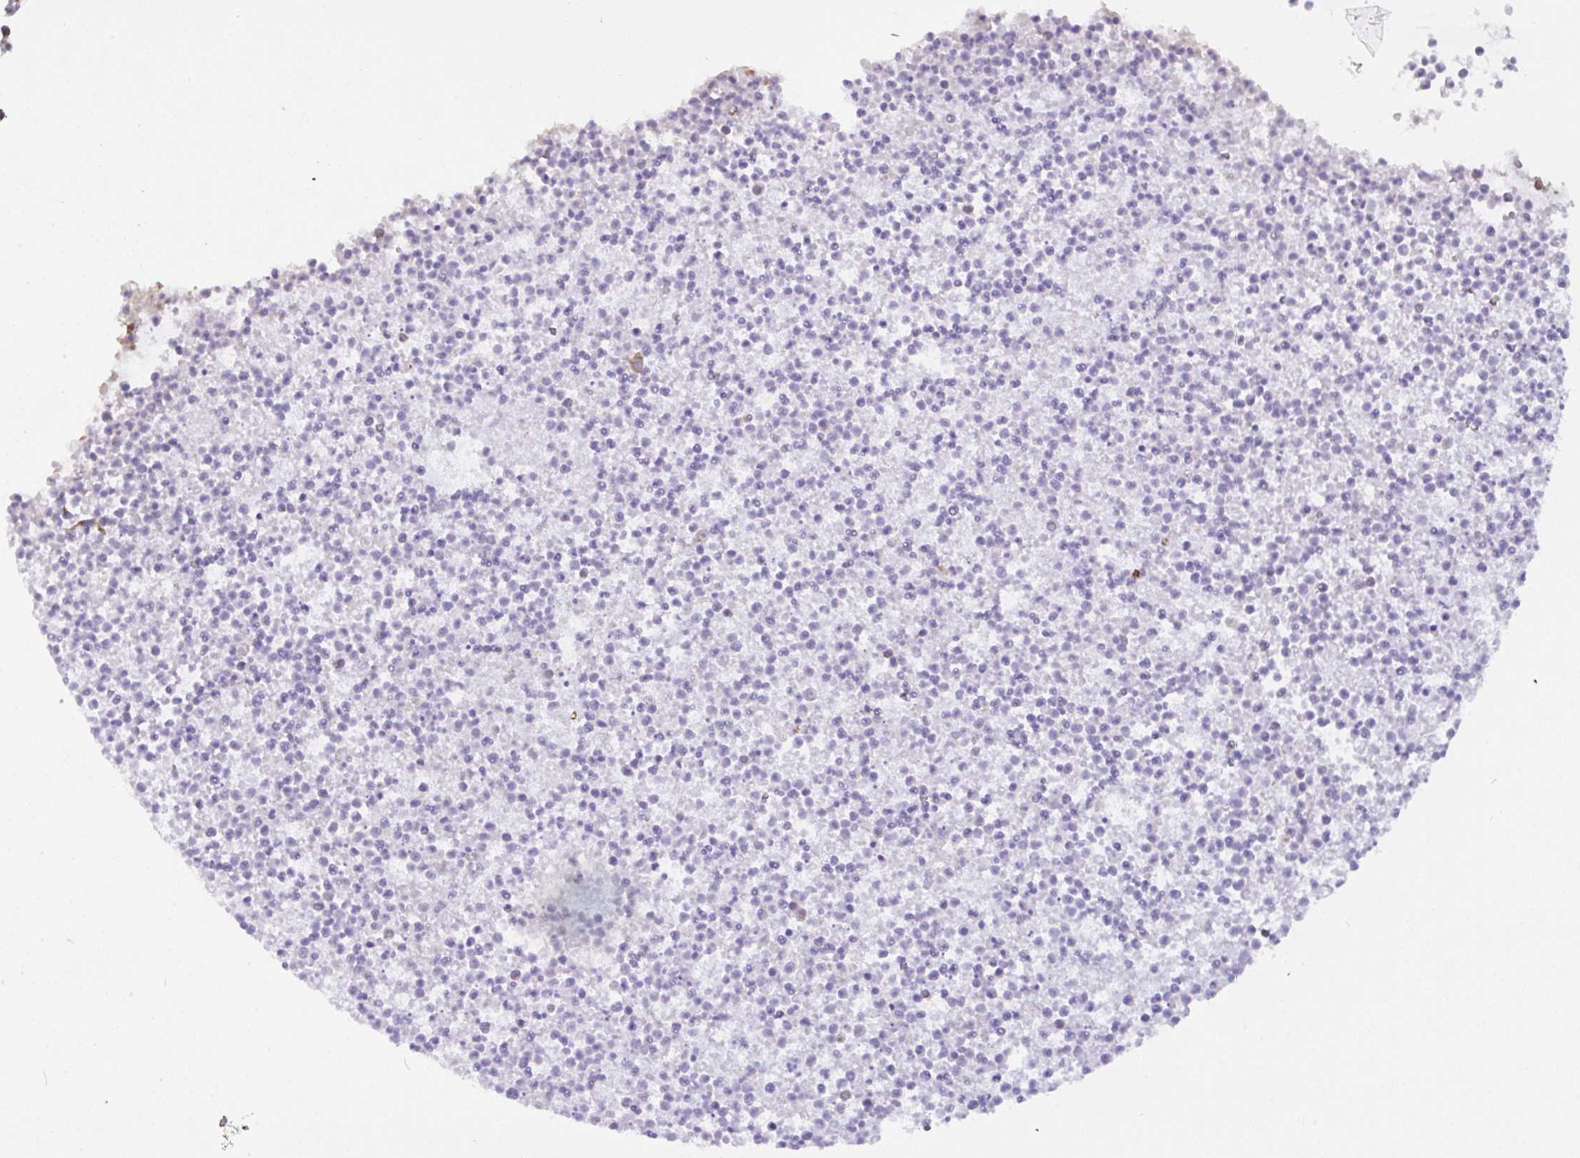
{"staining": {"intensity": "strong", "quantity": ">75%", "location": "cytoplasmic/membranous"}, "tissue": "bronchus", "cell_type": "Respiratory epithelial cells", "image_type": "normal", "snomed": [{"axis": "morphology", "description": "Normal tissue, NOS"}, {"axis": "topography", "description": "Cartilage tissue"}, {"axis": "topography", "description": "Bronchus"}], "caption": "The micrograph shows a brown stain indicating the presence of a protein in the cytoplasmic/membranous of respiratory epithelial cells in bronchus.", "gene": "DLEU7", "patient": {"sex": "male", "age": 56}}